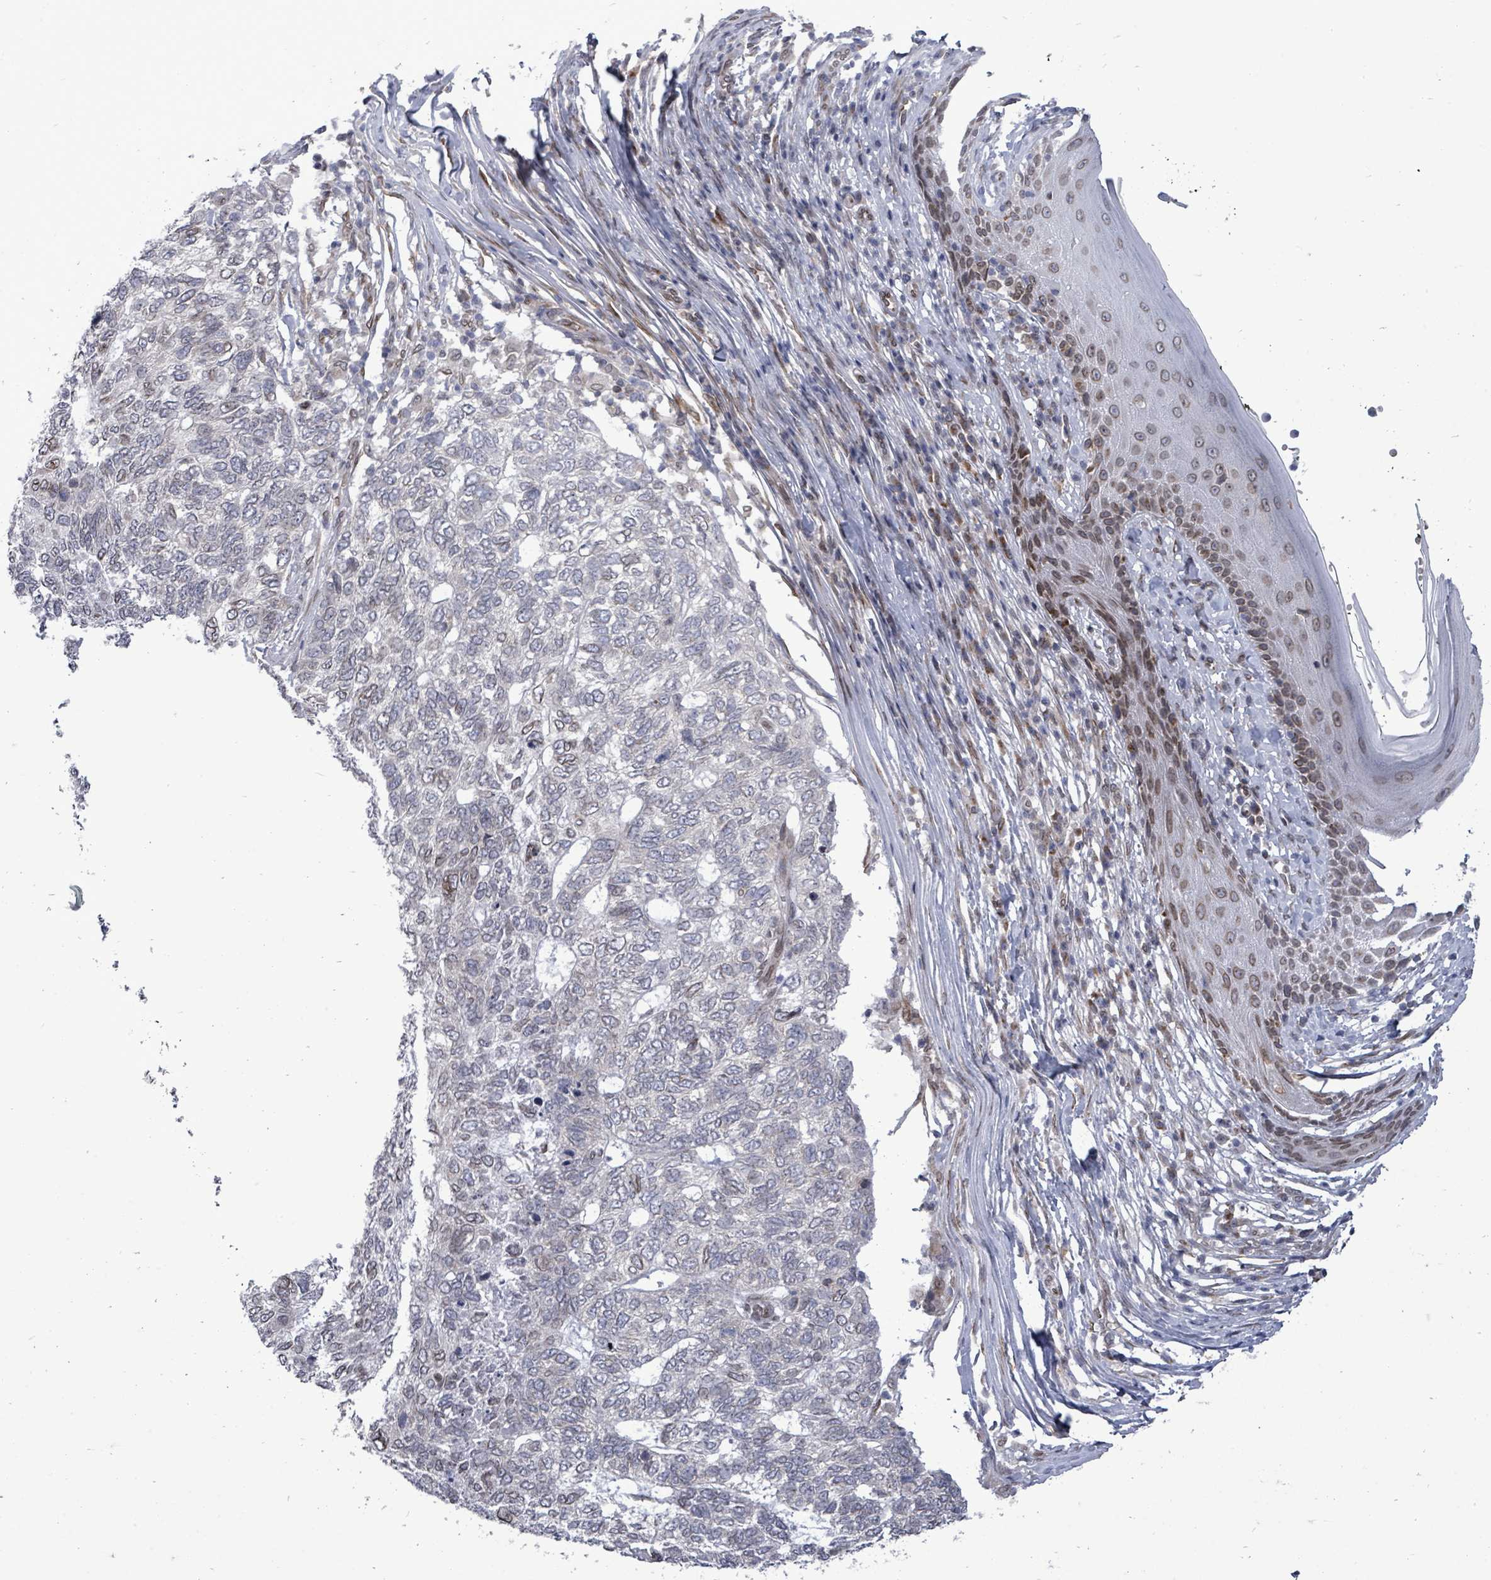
{"staining": {"intensity": "negative", "quantity": "none", "location": "none"}, "tissue": "skin cancer", "cell_type": "Tumor cells", "image_type": "cancer", "snomed": [{"axis": "morphology", "description": "Basal cell carcinoma"}, {"axis": "topography", "description": "Skin"}], "caption": "DAB immunohistochemical staining of human skin basal cell carcinoma shows no significant staining in tumor cells.", "gene": "ARFGAP1", "patient": {"sex": "female", "age": 65}}